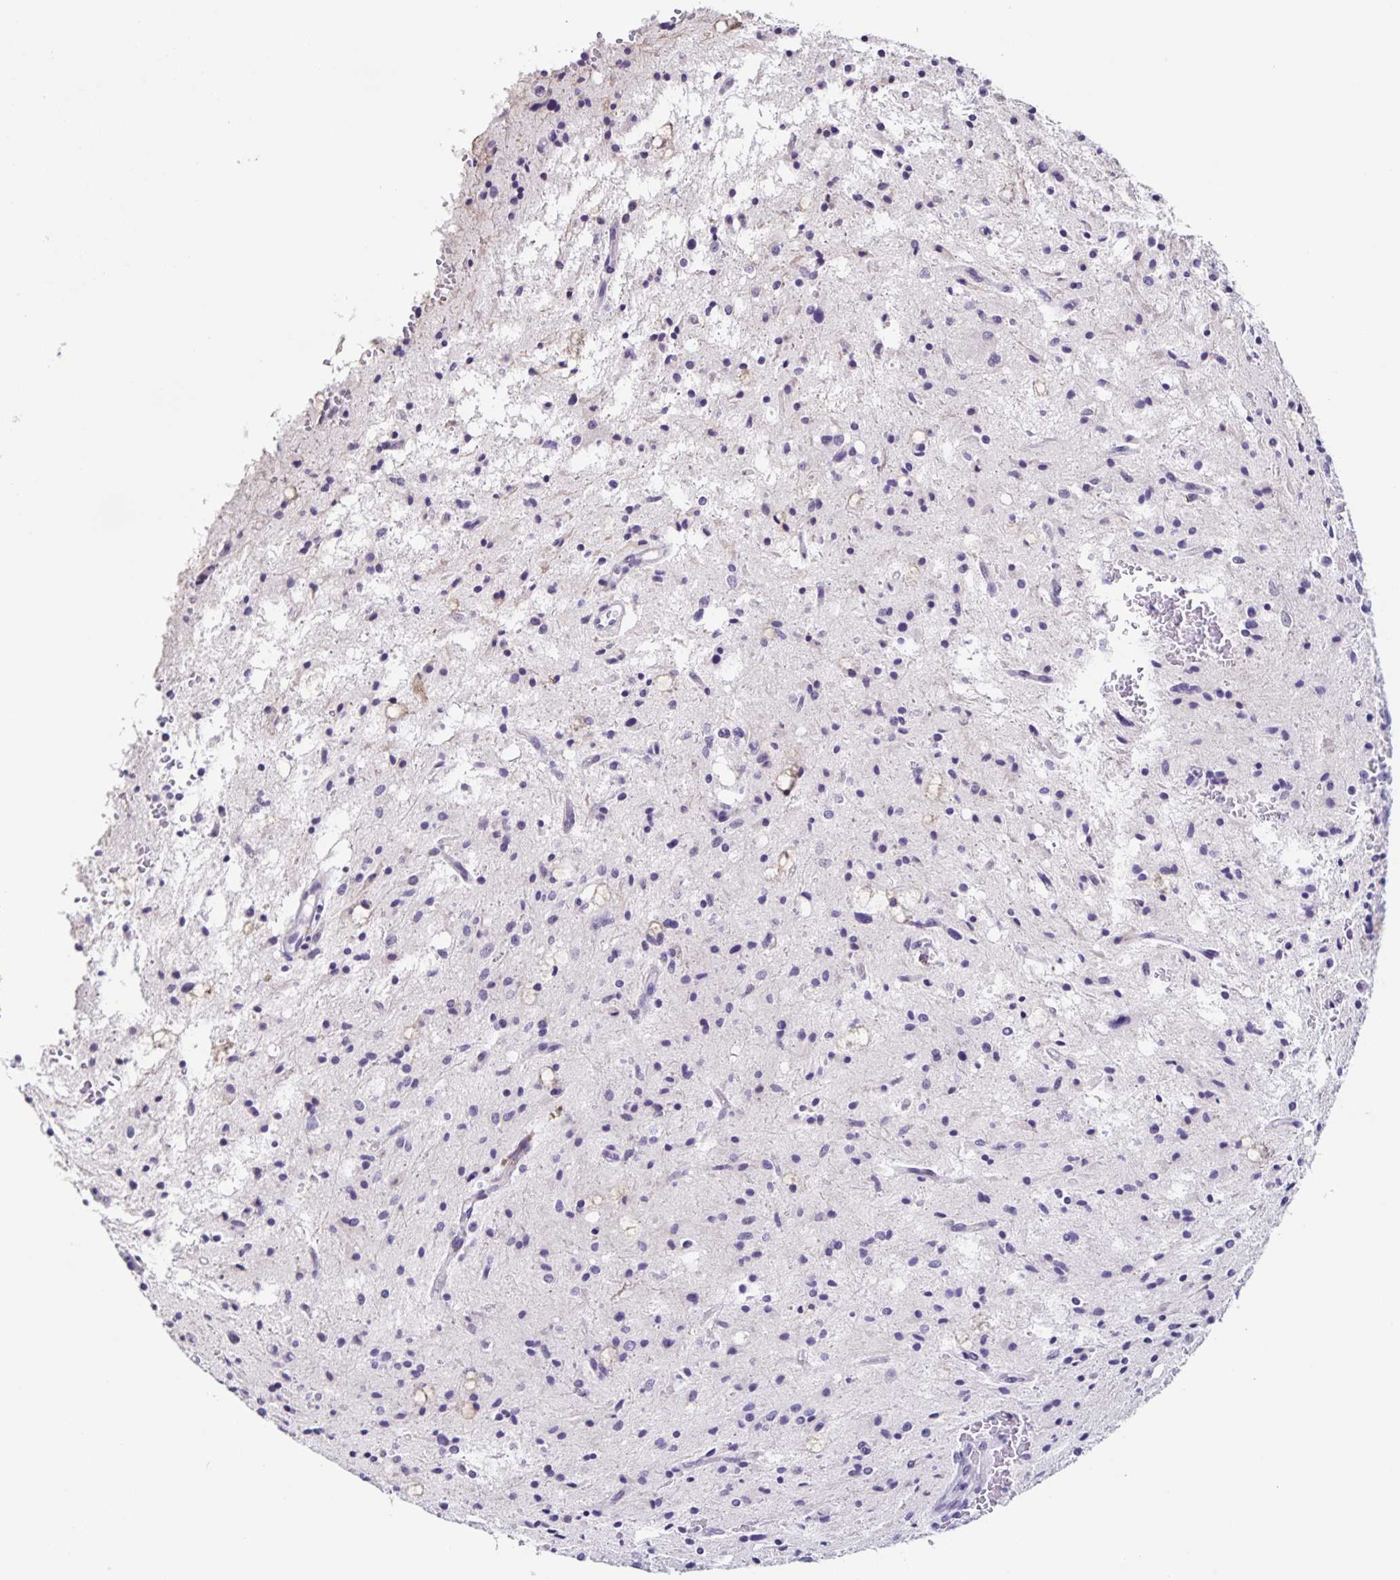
{"staining": {"intensity": "negative", "quantity": "none", "location": "none"}, "tissue": "glioma", "cell_type": "Tumor cells", "image_type": "cancer", "snomed": [{"axis": "morphology", "description": "Glioma, malignant, Low grade"}, {"axis": "topography", "description": "Brain"}], "caption": "Immunohistochemistry photomicrograph of glioma stained for a protein (brown), which demonstrates no expression in tumor cells. The staining is performed using DAB brown chromogen with nuclei counter-stained in using hematoxylin.", "gene": "SLC12A3", "patient": {"sex": "female", "age": 58}}